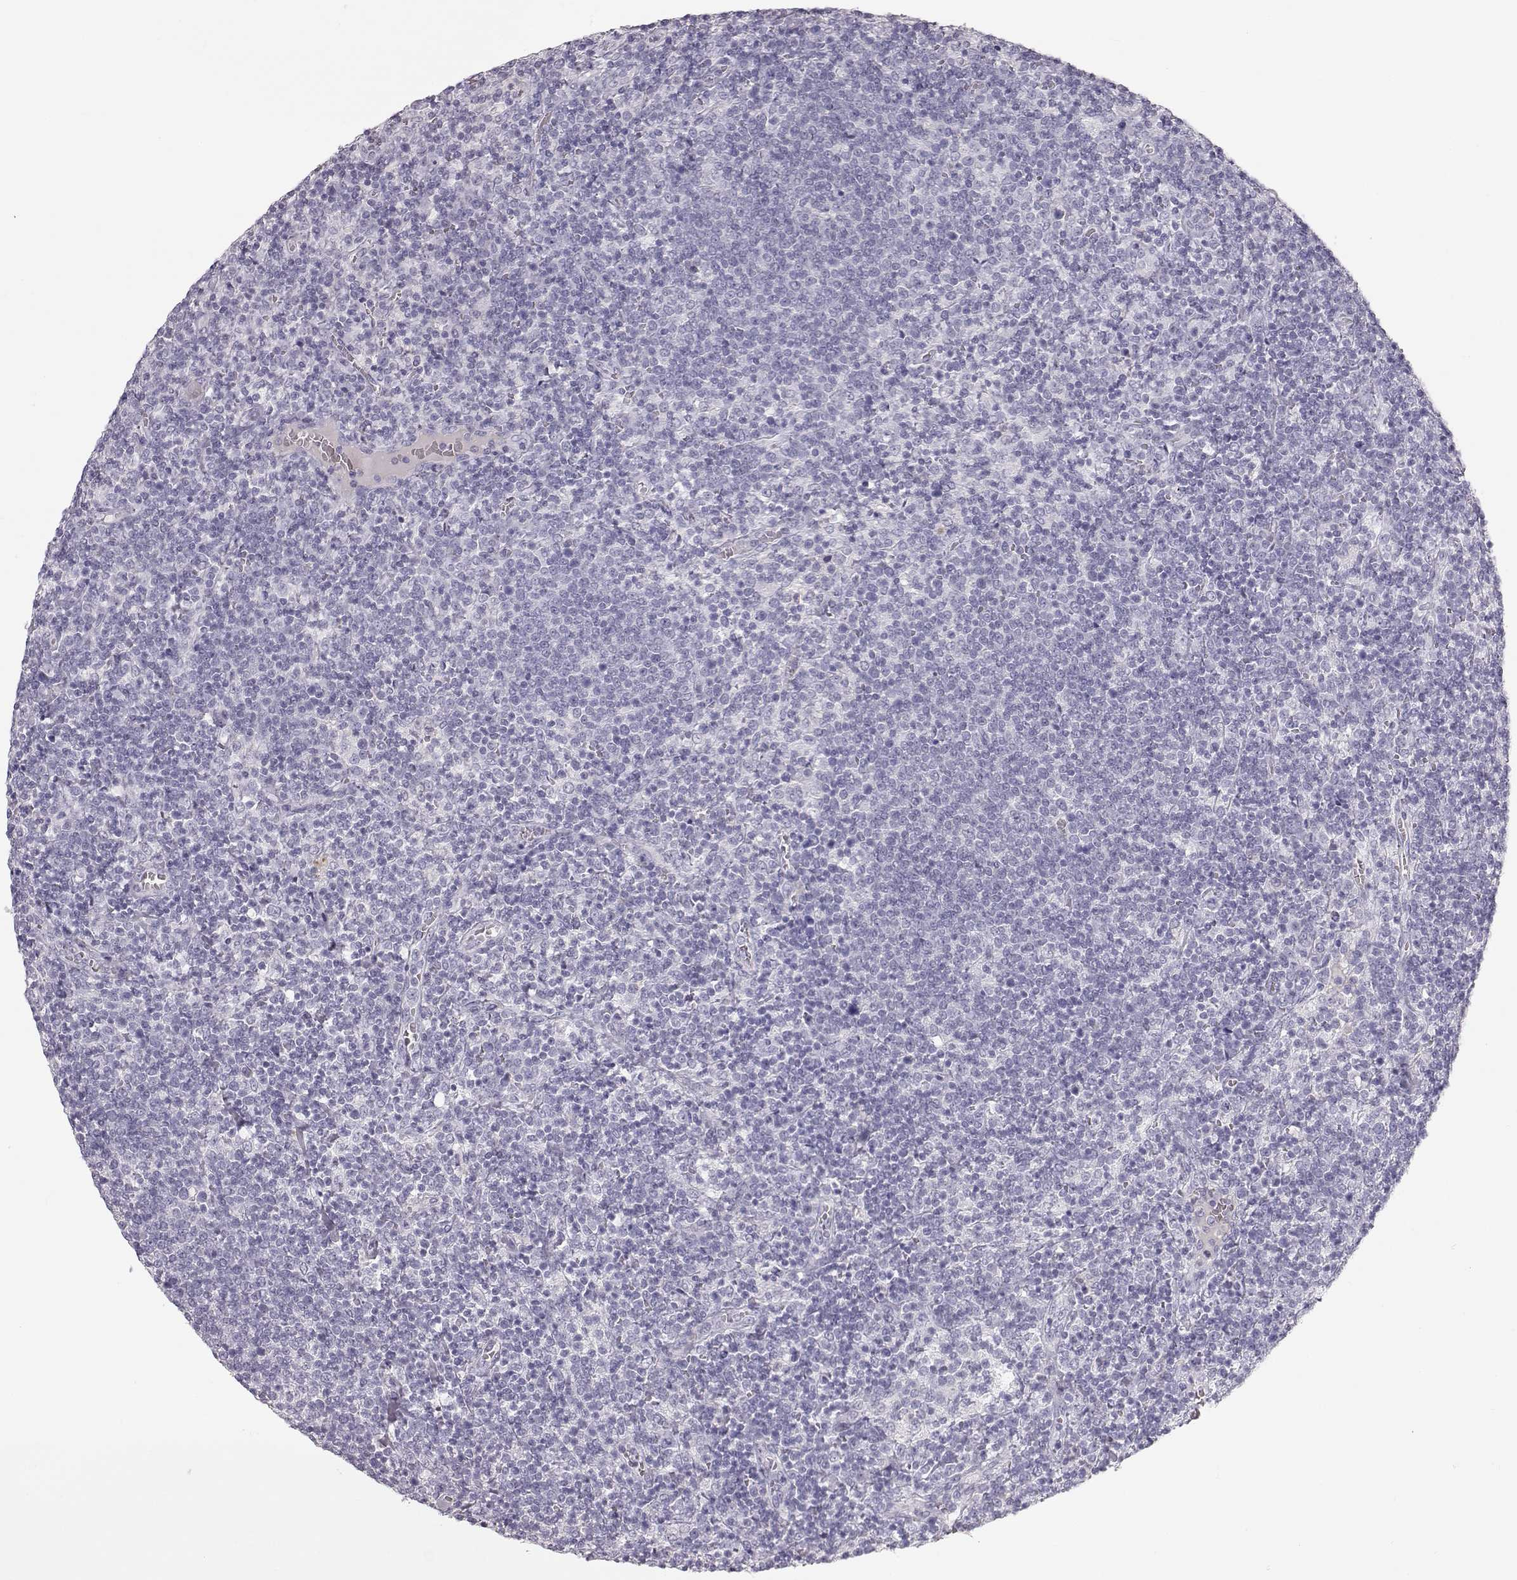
{"staining": {"intensity": "negative", "quantity": "none", "location": "none"}, "tissue": "lymphoma", "cell_type": "Tumor cells", "image_type": "cancer", "snomed": [{"axis": "morphology", "description": "Malignant lymphoma, non-Hodgkin's type, High grade"}, {"axis": "topography", "description": "Lymph node"}], "caption": "Immunohistochemistry (IHC) of lymphoma exhibits no staining in tumor cells. Brightfield microscopy of immunohistochemistry (IHC) stained with DAB (brown) and hematoxylin (blue), captured at high magnification.", "gene": "KRTAP16-1", "patient": {"sex": "male", "age": 61}}